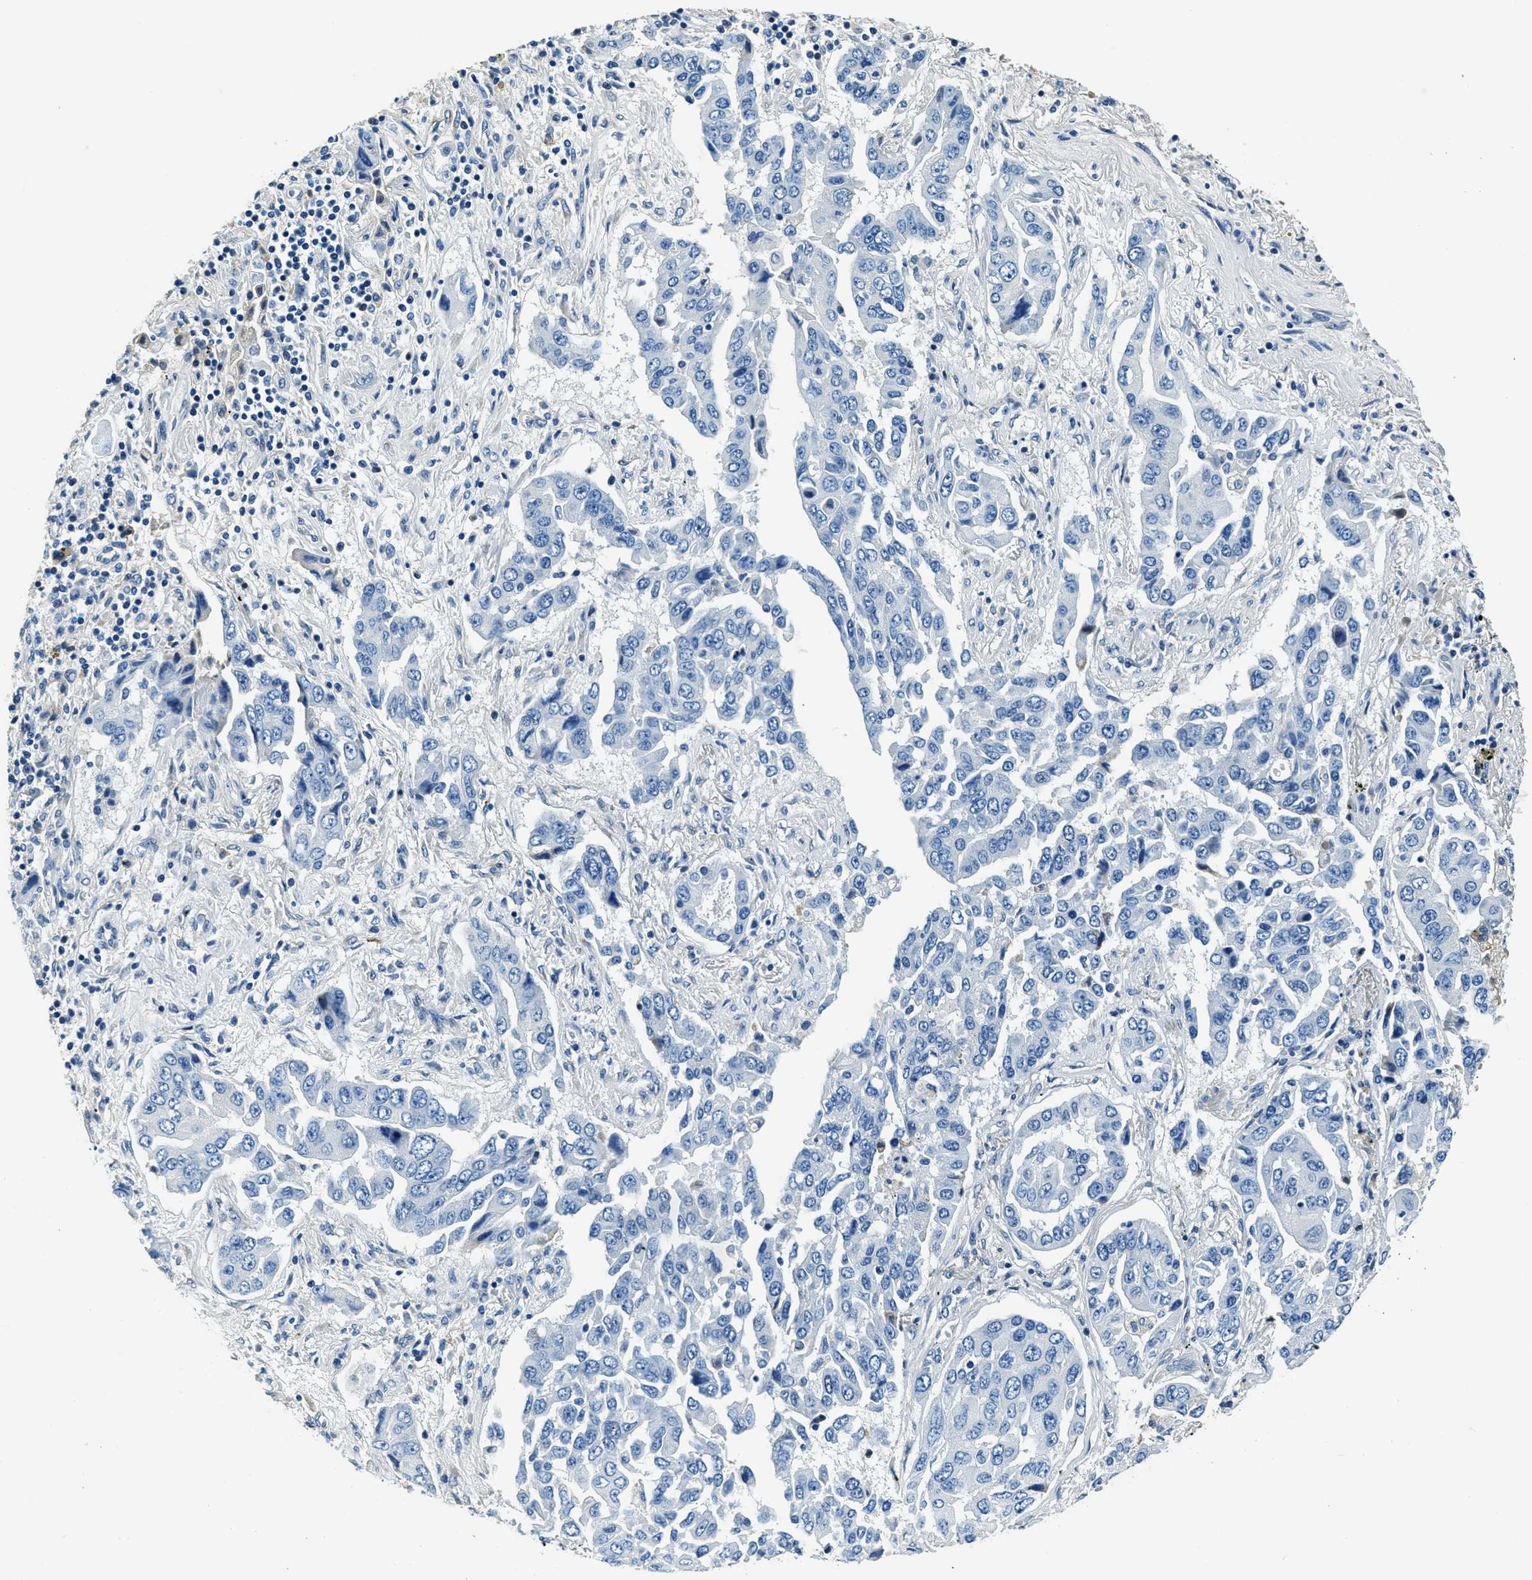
{"staining": {"intensity": "negative", "quantity": "none", "location": "none"}, "tissue": "lung cancer", "cell_type": "Tumor cells", "image_type": "cancer", "snomed": [{"axis": "morphology", "description": "Adenocarcinoma, NOS"}, {"axis": "topography", "description": "Lung"}], "caption": "Tumor cells are negative for brown protein staining in lung adenocarcinoma.", "gene": "TMEM186", "patient": {"sex": "female", "age": 65}}